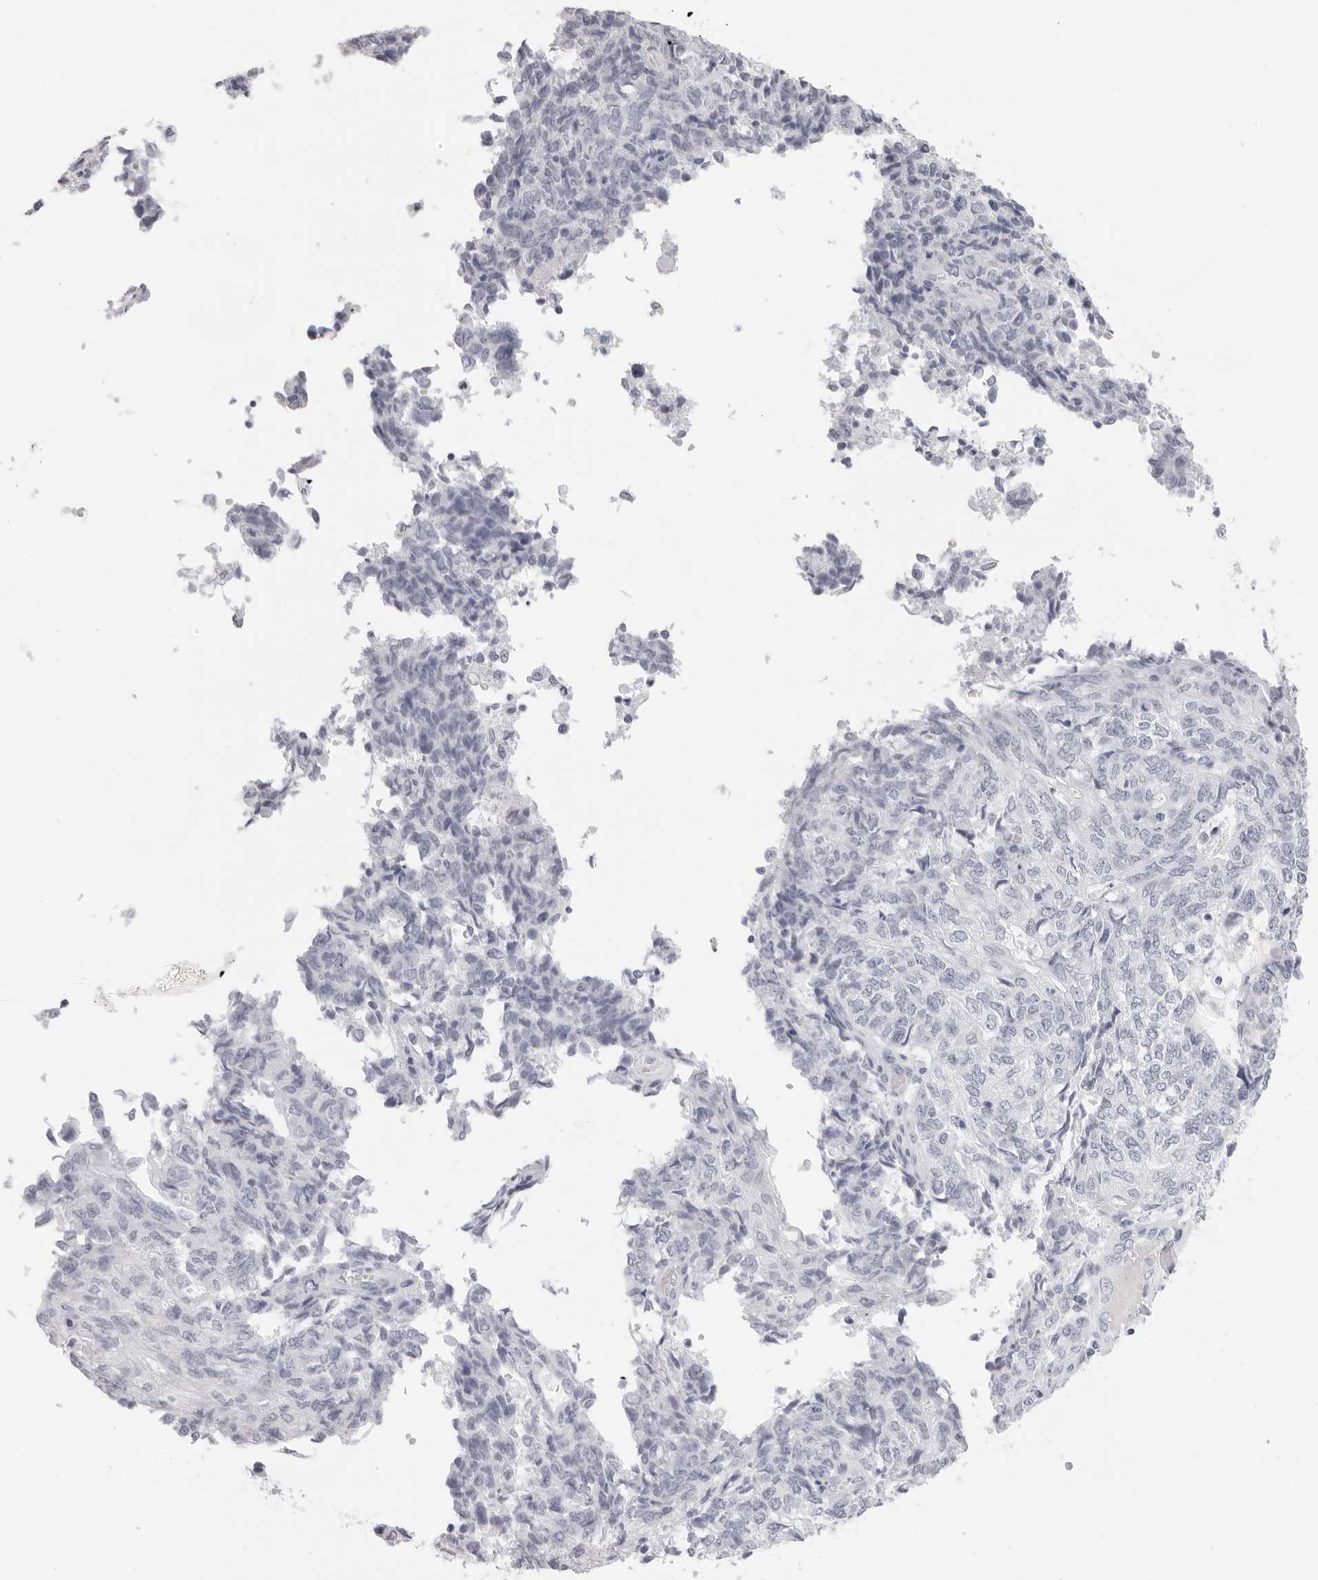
{"staining": {"intensity": "negative", "quantity": "none", "location": "none"}, "tissue": "endometrial cancer", "cell_type": "Tumor cells", "image_type": "cancer", "snomed": [{"axis": "morphology", "description": "Adenocarcinoma, NOS"}, {"axis": "topography", "description": "Endometrium"}], "caption": "Immunohistochemical staining of human endometrial adenocarcinoma reveals no significant expression in tumor cells.", "gene": "CST5", "patient": {"sex": "female", "age": 80}}